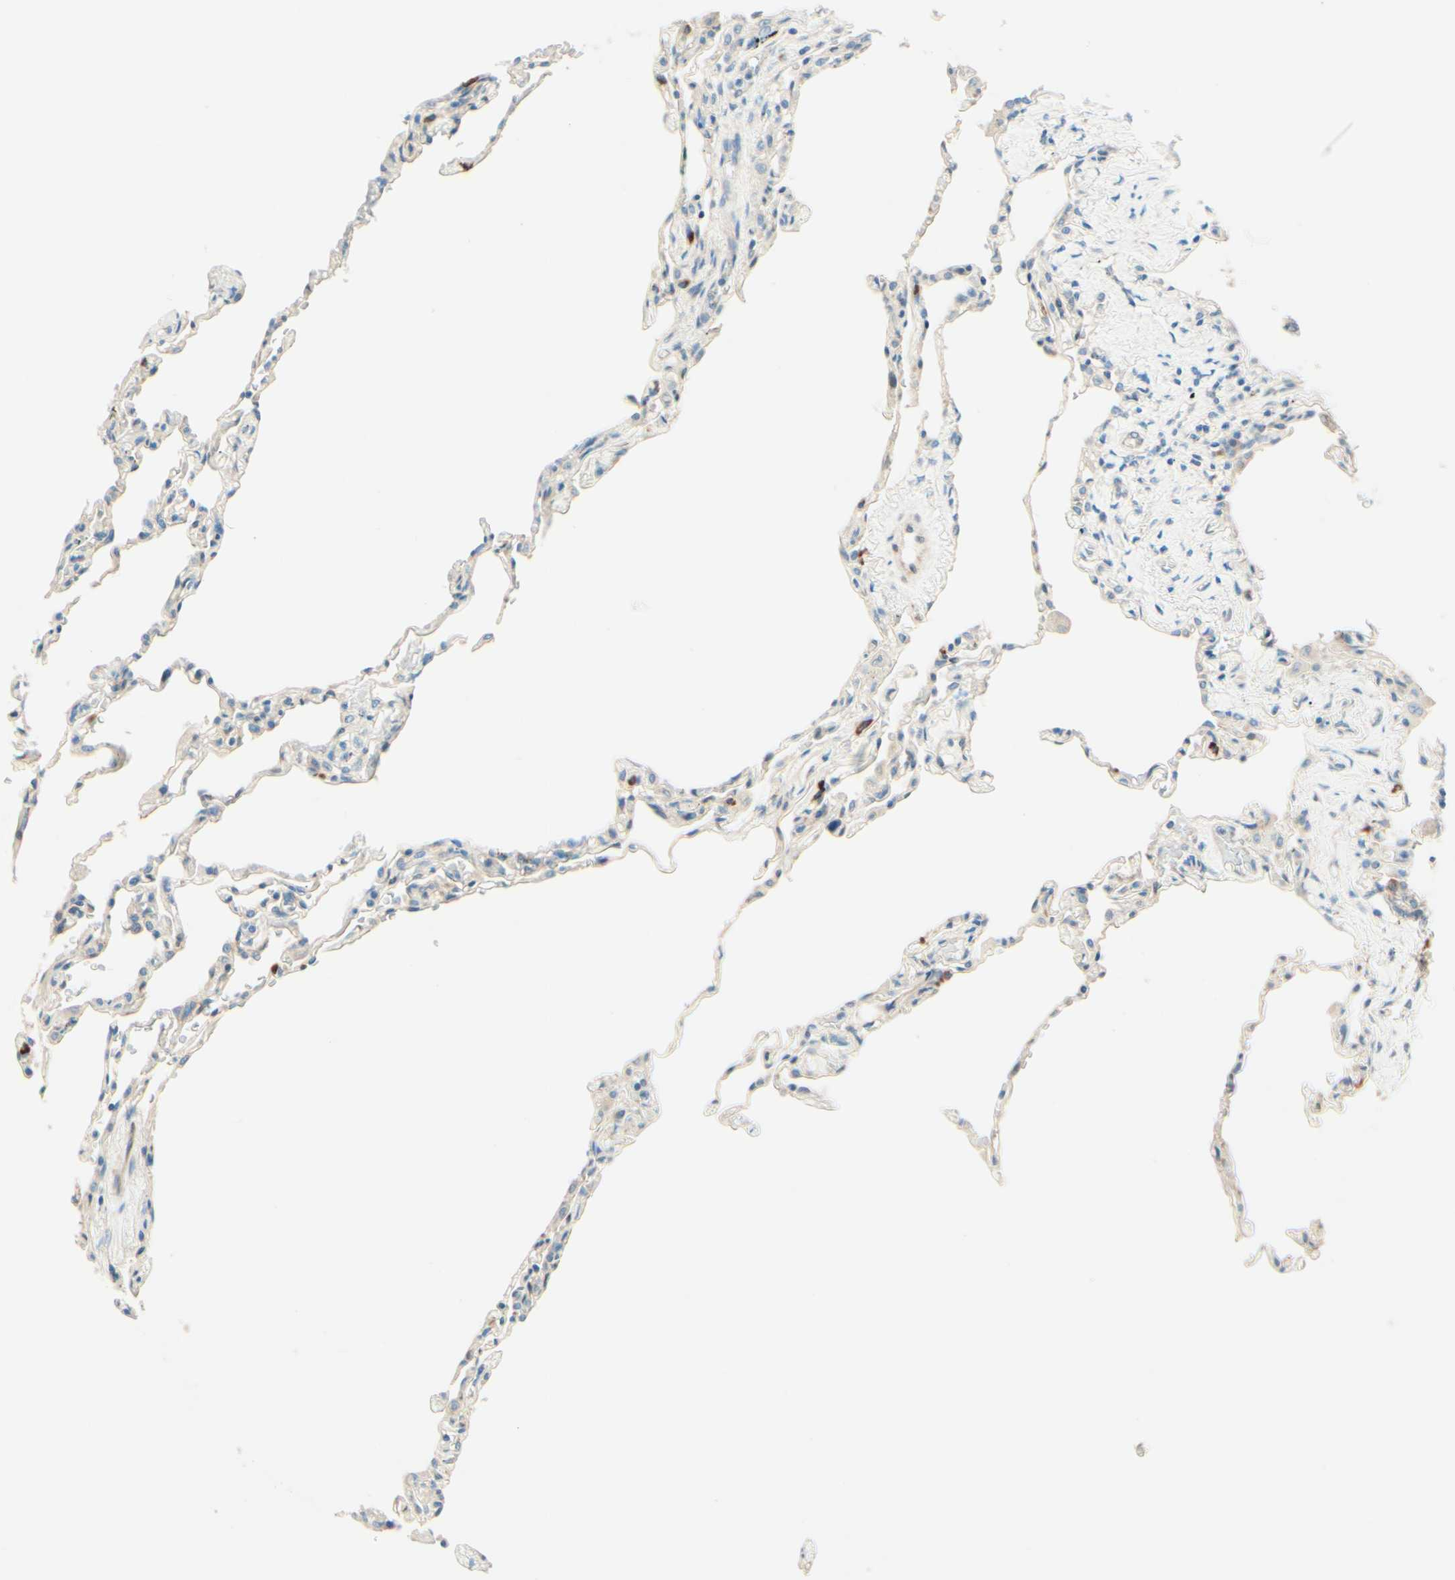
{"staining": {"intensity": "negative", "quantity": "none", "location": "none"}, "tissue": "lung", "cell_type": "Alveolar cells", "image_type": "normal", "snomed": [{"axis": "morphology", "description": "Normal tissue, NOS"}, {"axis": "topography", "description": "Lung"}], "caption": "An image of human lung is negative for staining in alveolar cells. (DAB immunohistochemistry with hematoxylin counter stain).", "gene": "TAOK2", "patient": {"sex": "male", "age": 59}}